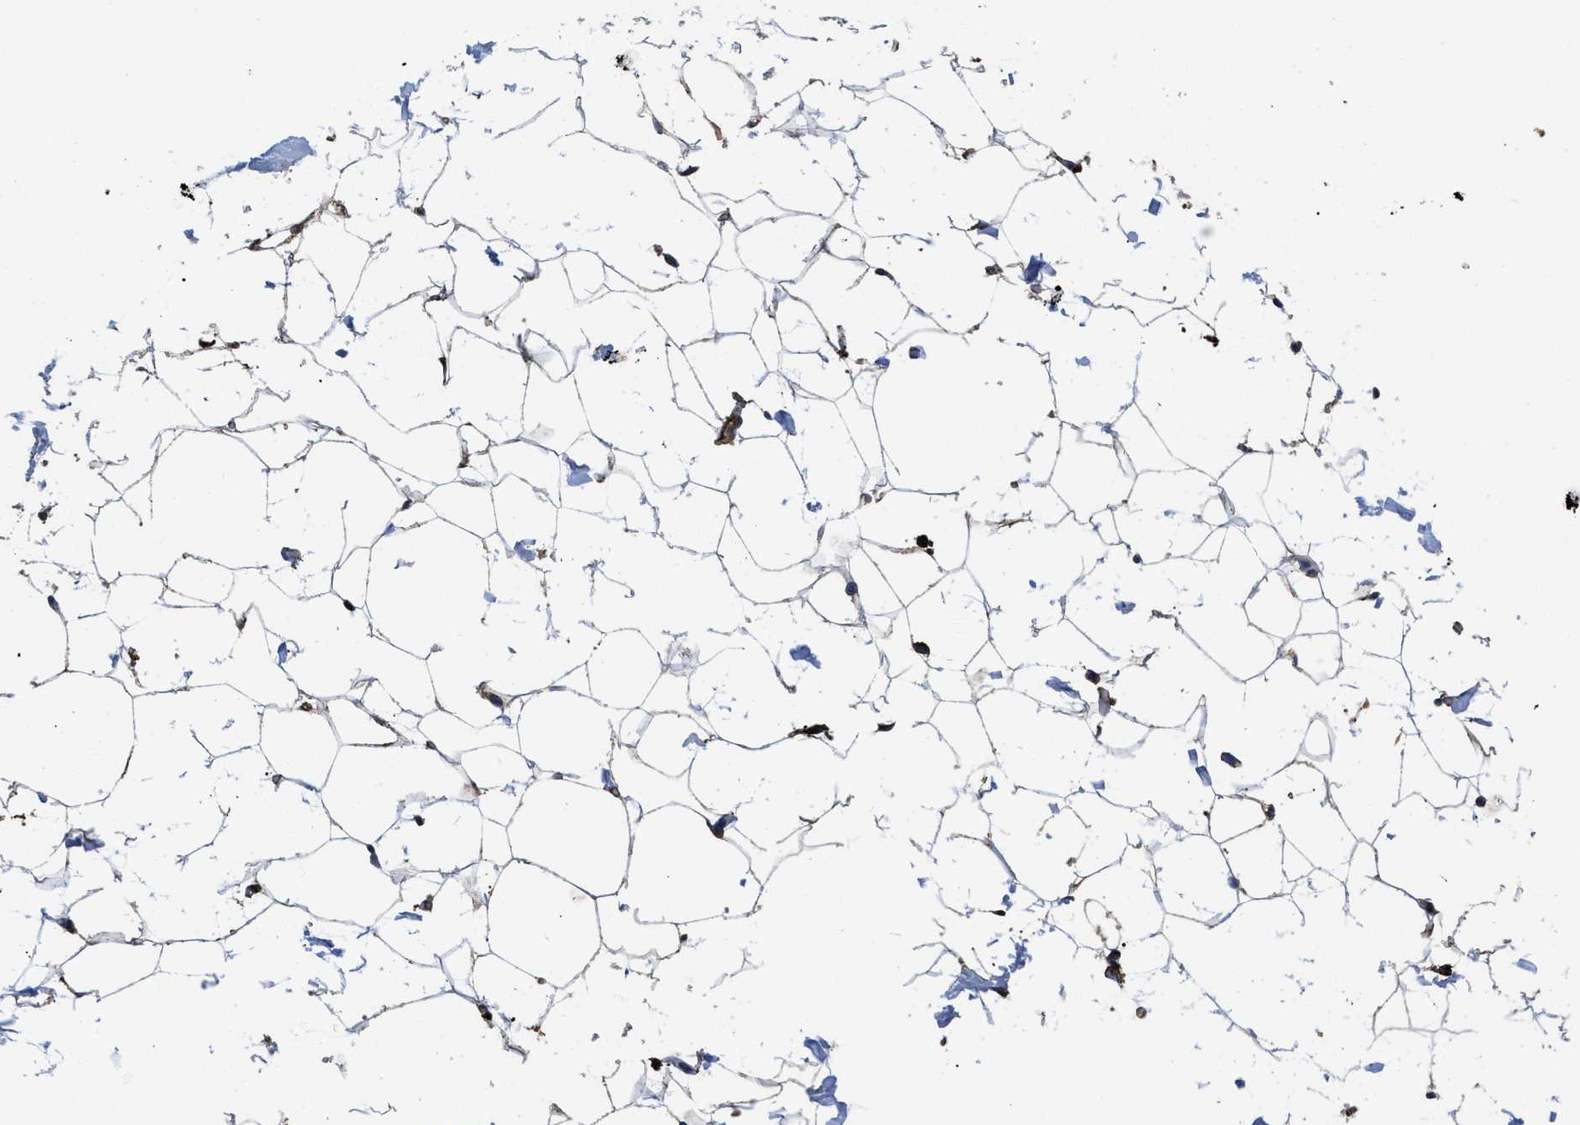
{"staining": {"intensity": "strong", "quantity": ">75%", "location": "cytoplasmic/membranous"}, "tissue": "adipose tissue", "cell_type": "Adipocytes", "image_type": "normal", "snomed": [{"axis": "morphology", "description": "Normal tissue, NOS"}, {"axis": "topography", "description": "Breast"}, {"axis": "topography", "description": "Soft tissue"}], "caption": "Approximately >75% of adipocytes in benign adipose tissue show strong cytoplasmic/membranous protein positivity as visualized by brown immunohistochemical staining.", "gene": "SCUBE2", "patient": {"sex": "female", "age": 75}}